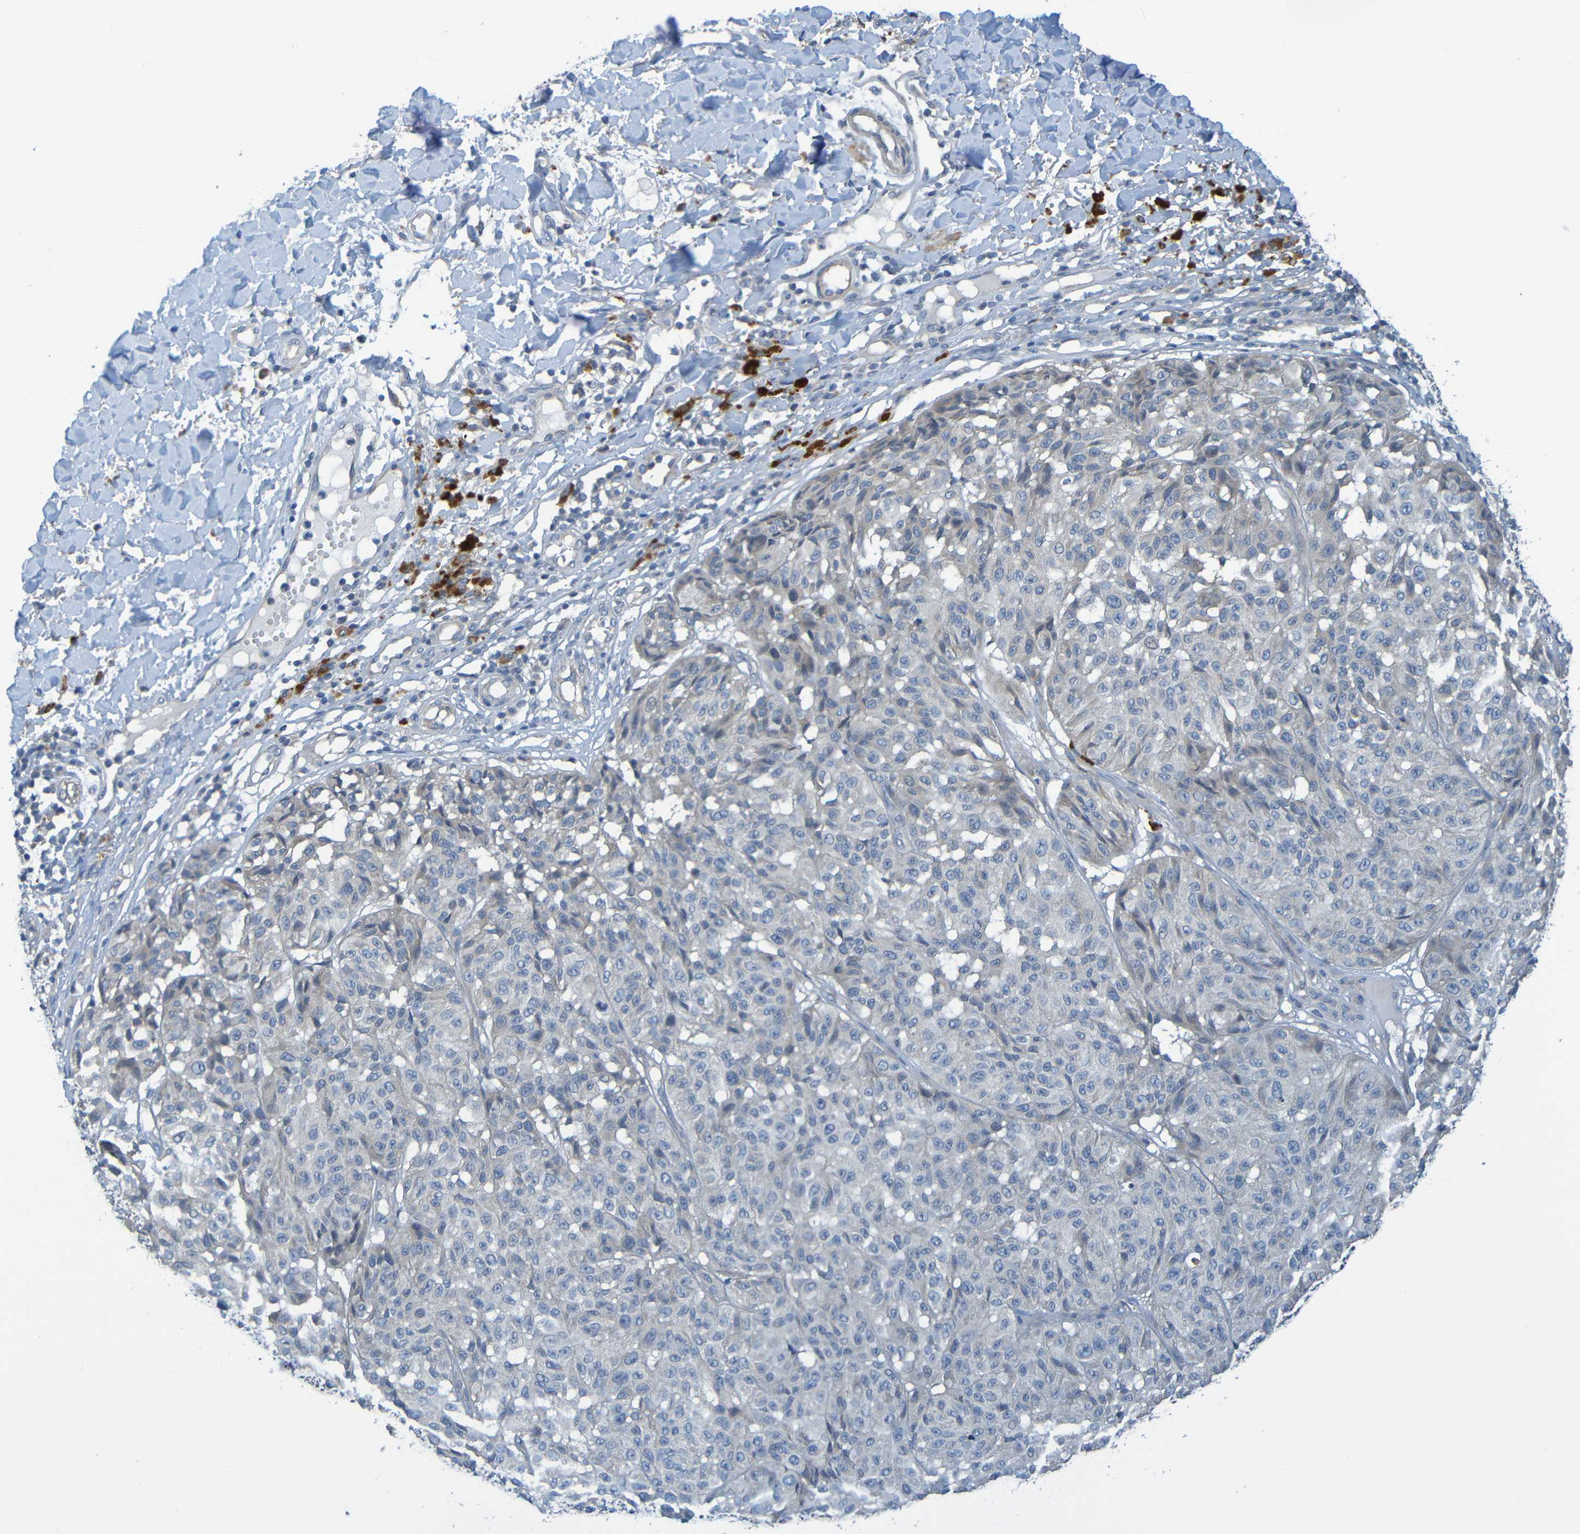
{"staining": {"intensity": "negative", "quantity": "none", "location": "none"}, "tissue": "melanoma", "cell_type": "Tumor cells", "image_type": "cancer", "snomed": [{"axis": "morphology", "description": "Malignant melanoma, NOS"}, {"axis": "topography", "description": "Skin"}], "caption": "Immunohistochemistry (IHC) of malignant melanoma shows no positivity in tumor cells.", "gene": "CYP4F2", "patient": {"sex": "female", "age": 46}}